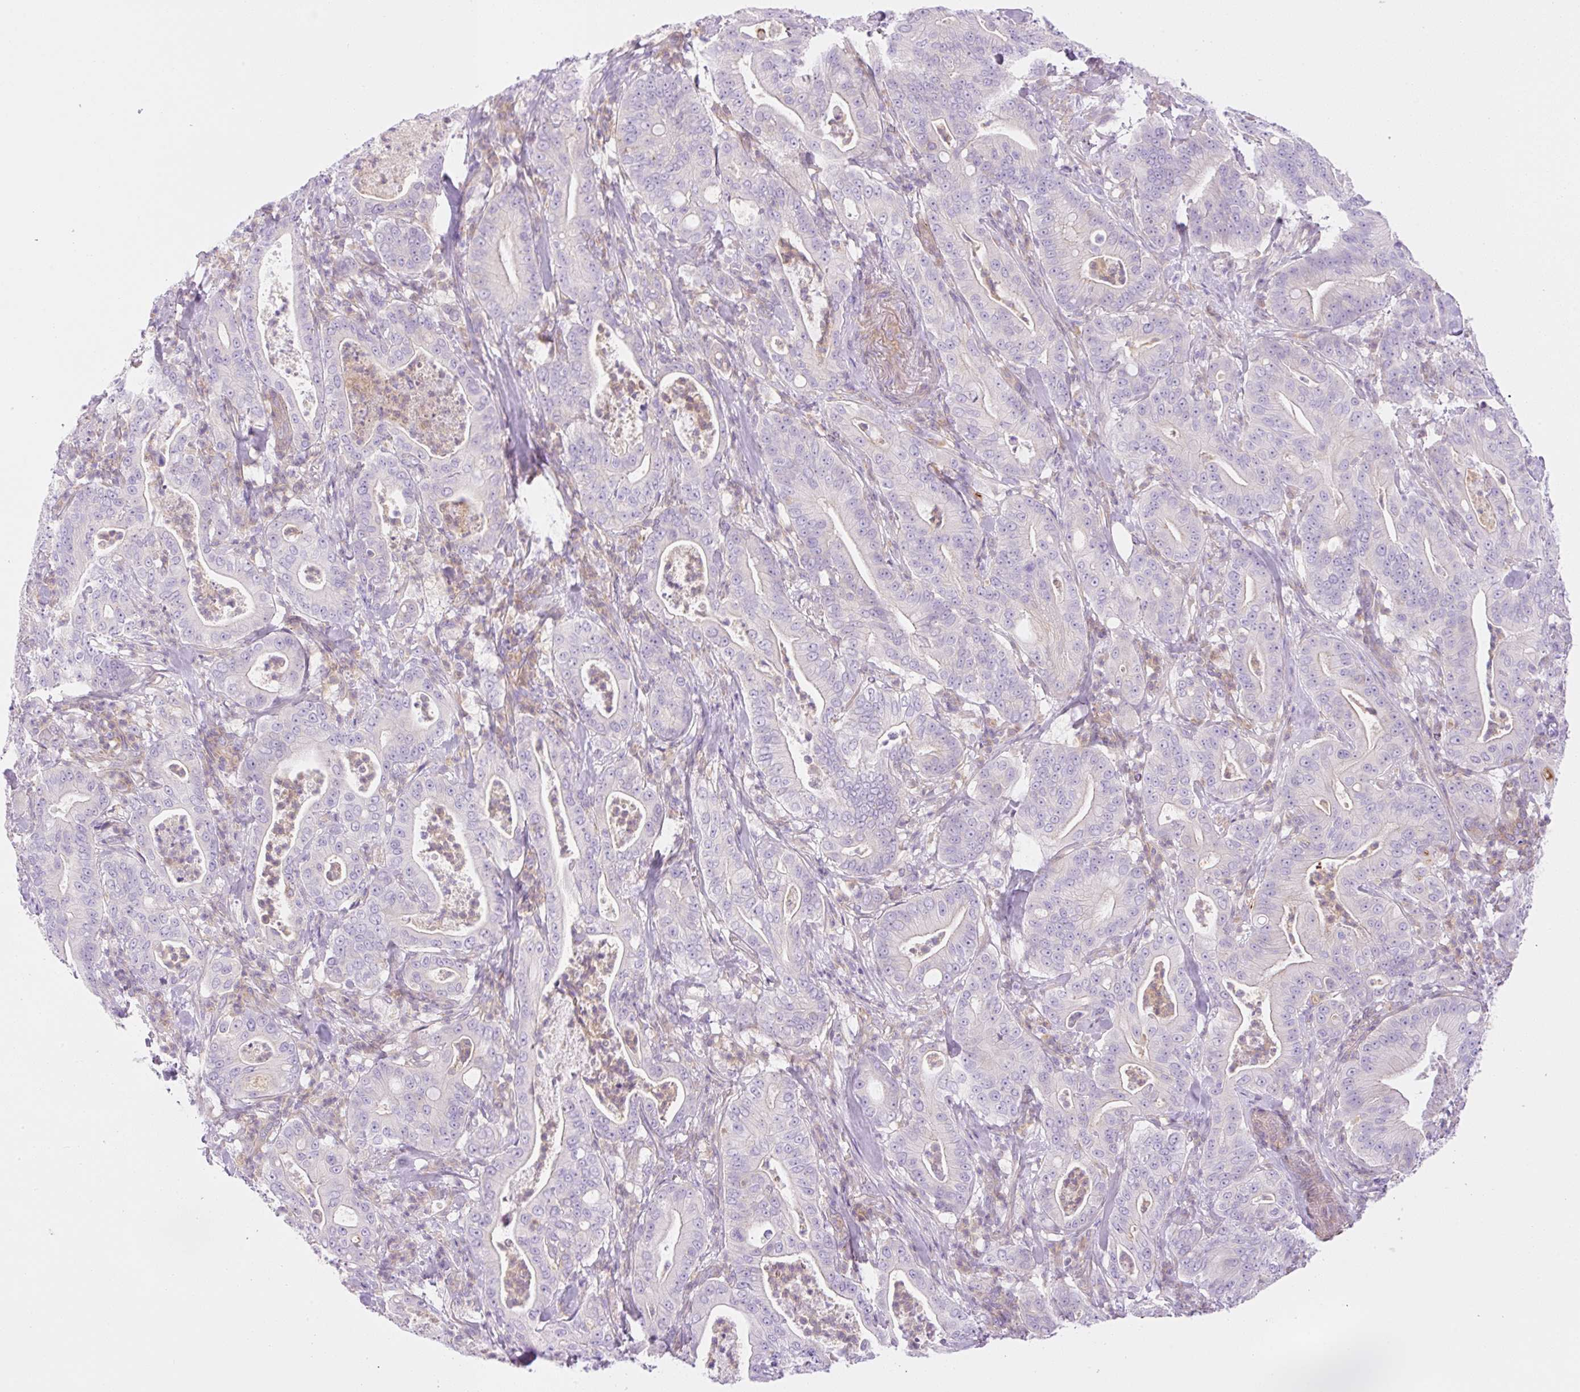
{"staining": {"intensity": "negative", "quantity": "none", "location": "none"}, "tissue": "pancreatic cancer", "cell_type": "Tumor cells", "image_type": "cancer", "snomed": [{"axis": "morphology", "description": "Adenocarcinoma, NOS"}, {"axis": "topography", "description": "Pancreas"}], "caption": "High magnification brightfield microscopy of pancreatic adenocarcinoma stained with DAB (brown) and counterstained with hematoxylin (blue): tumor cells show no significant expression.", "gene": "EHD3", "patient": {"sex": "male", "age": 71}}